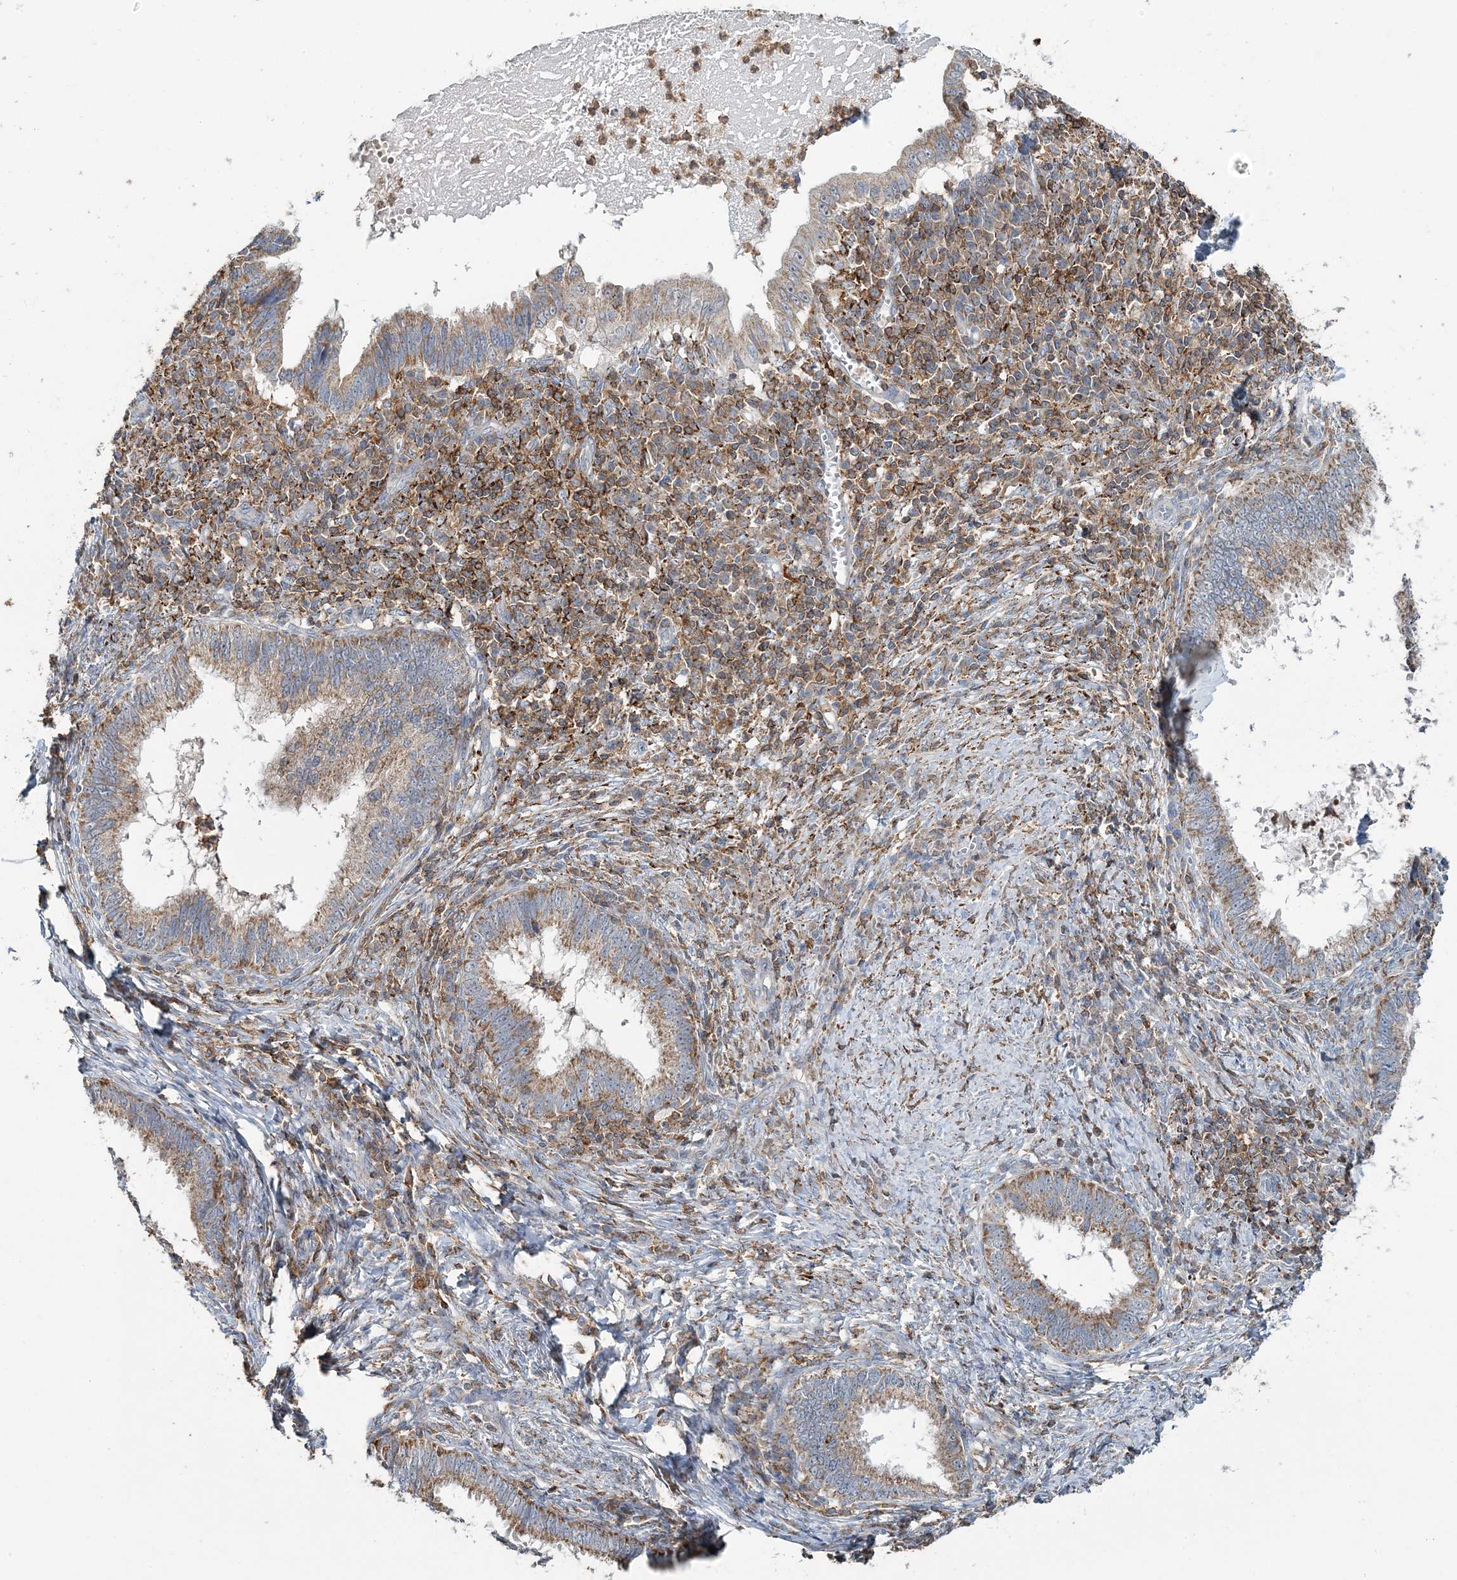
{"staining": {"intensity": "moderate", "quantity": ">75%", "location": "cytoplasmic/membranous"}, "tissue": "cervical cancer", "cell_type": "Tumor cells", "image_type": "cancer", "snomed": [{"axis": "morphology", "description": "Adenocarcinoma, NOS"}, {"axis": "topography", "description": "Cervix"}], "caption": "This is a micrograph of IHC staining of adenocarcinoma (cervical), which shows moderate staining in the cytoplasmic/membranous of tumor cells.", "gene": "TMLHE", "patient": {"sex": "female", "age": 36}}